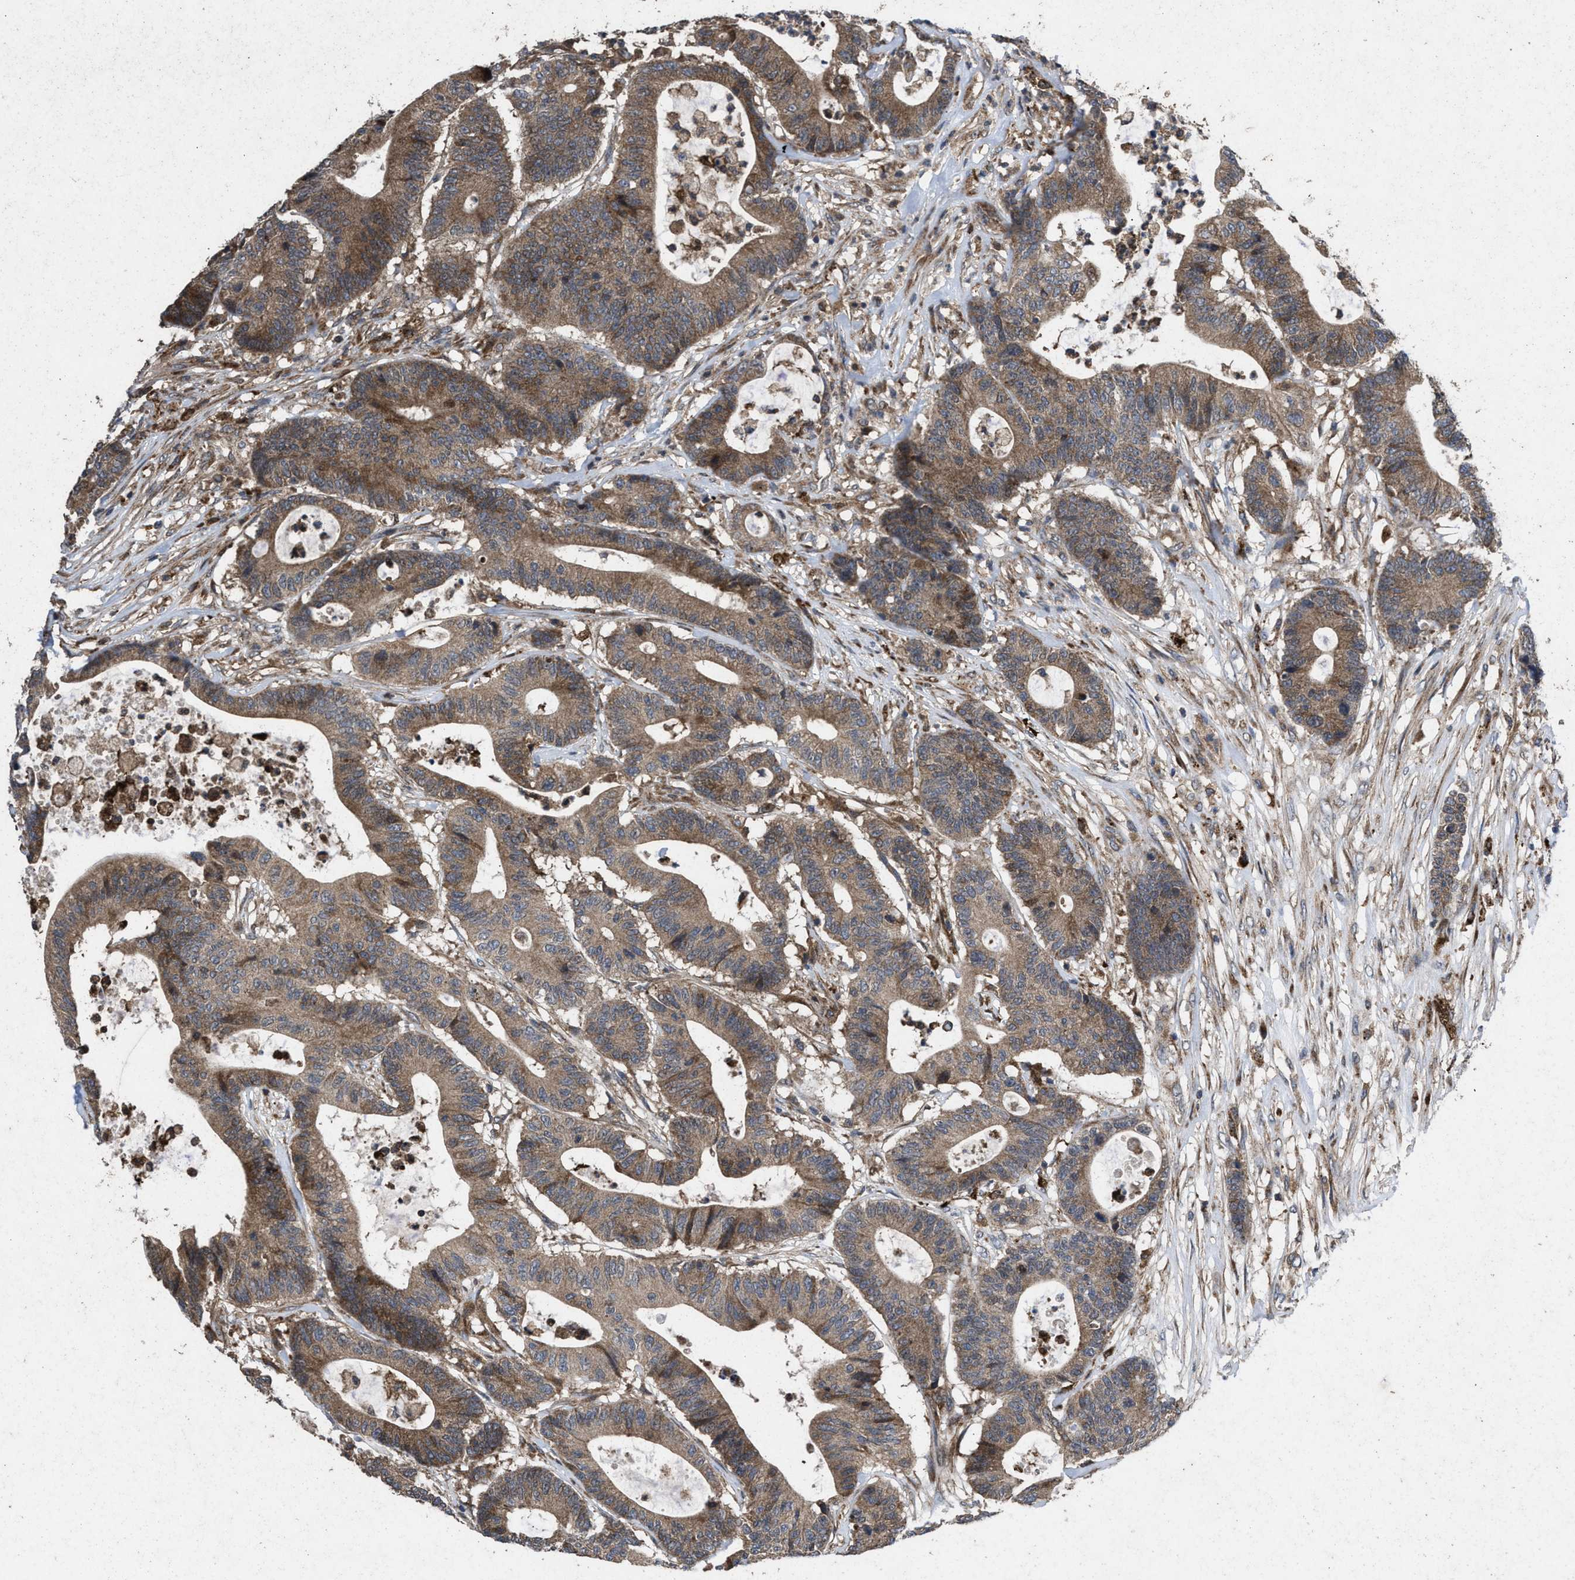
{"staining": {"intensity": "moderate", "quantity": ">75%", "location": "cytoplasmic/membranous"}, "tissue": "colorectal cancer", "cell_type": "Tumor cells", "image_type": "cancer", "snomed": [{"axis": "morphology", "description": "Adenocarcinoma, NOS"}, {"axis": "topography", "description": "Colon"}], "caption": "Adenocarcinoma (colorectal) stained for a protein (brown) displays moderate cytoplasmic/membranous positive expression in approximately >75% of tumor cells.", "gene": "MSI2", "patient": {"sex": "female", "age": 84}}